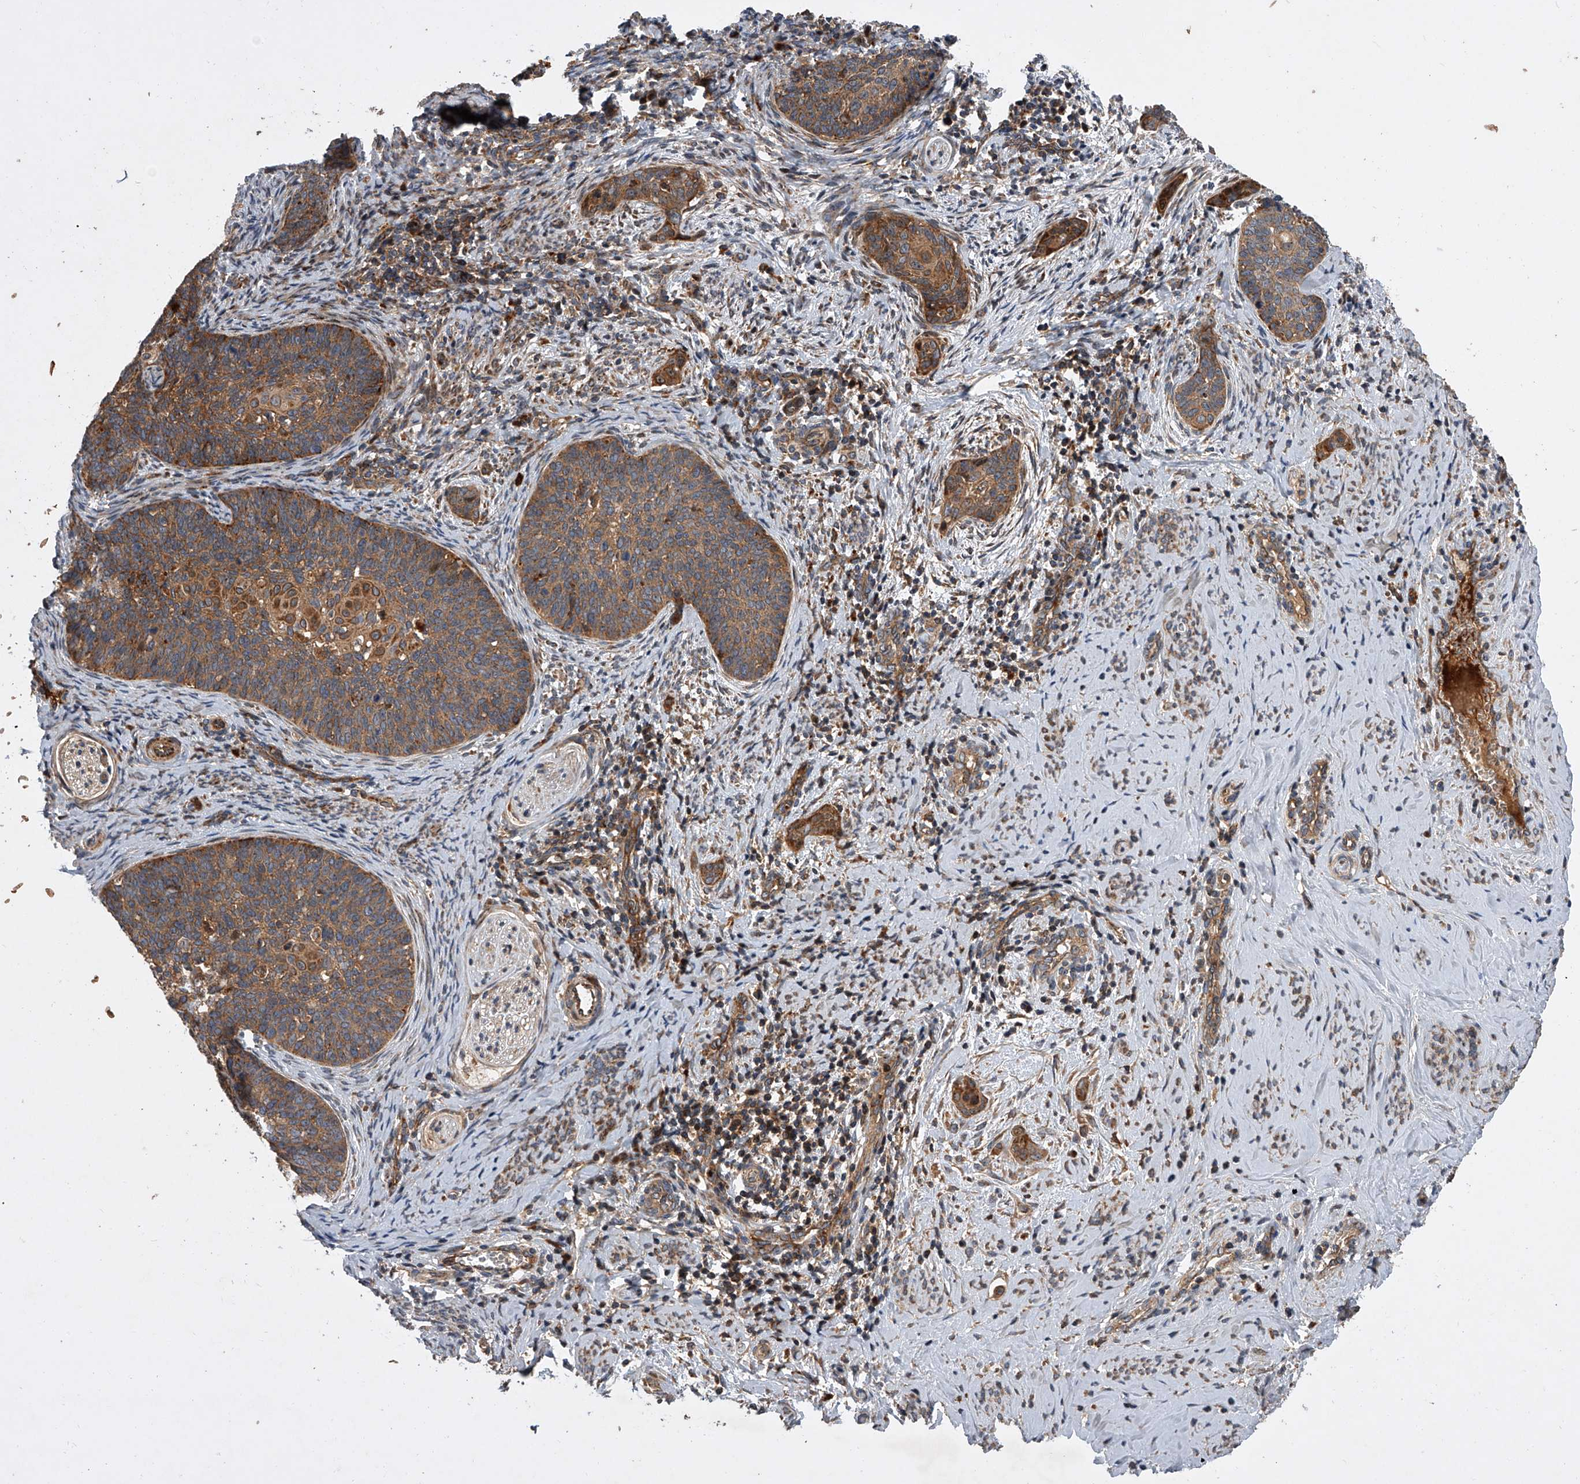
{"staining": {"intensity": "moderate", "quantity": ">75%", "location": "cytoplasmic/membranous"}, "tissue": "cervical cancer", "cell_type": "Tumor cells", "image_type": "cancer", "snomed": [{"axis": "morphology", "description": "Squamous cell carcinoma, NOS"}, {"axis": "topography", "description": "Cervix"}], "caption": "A medium amount of moderate cytoplasmic/membranous expression is identified in about >75% of tumor cells in cervical cancer tissue.", "gene": "USP47", "patient": {"sex": "female", "age": 33}}